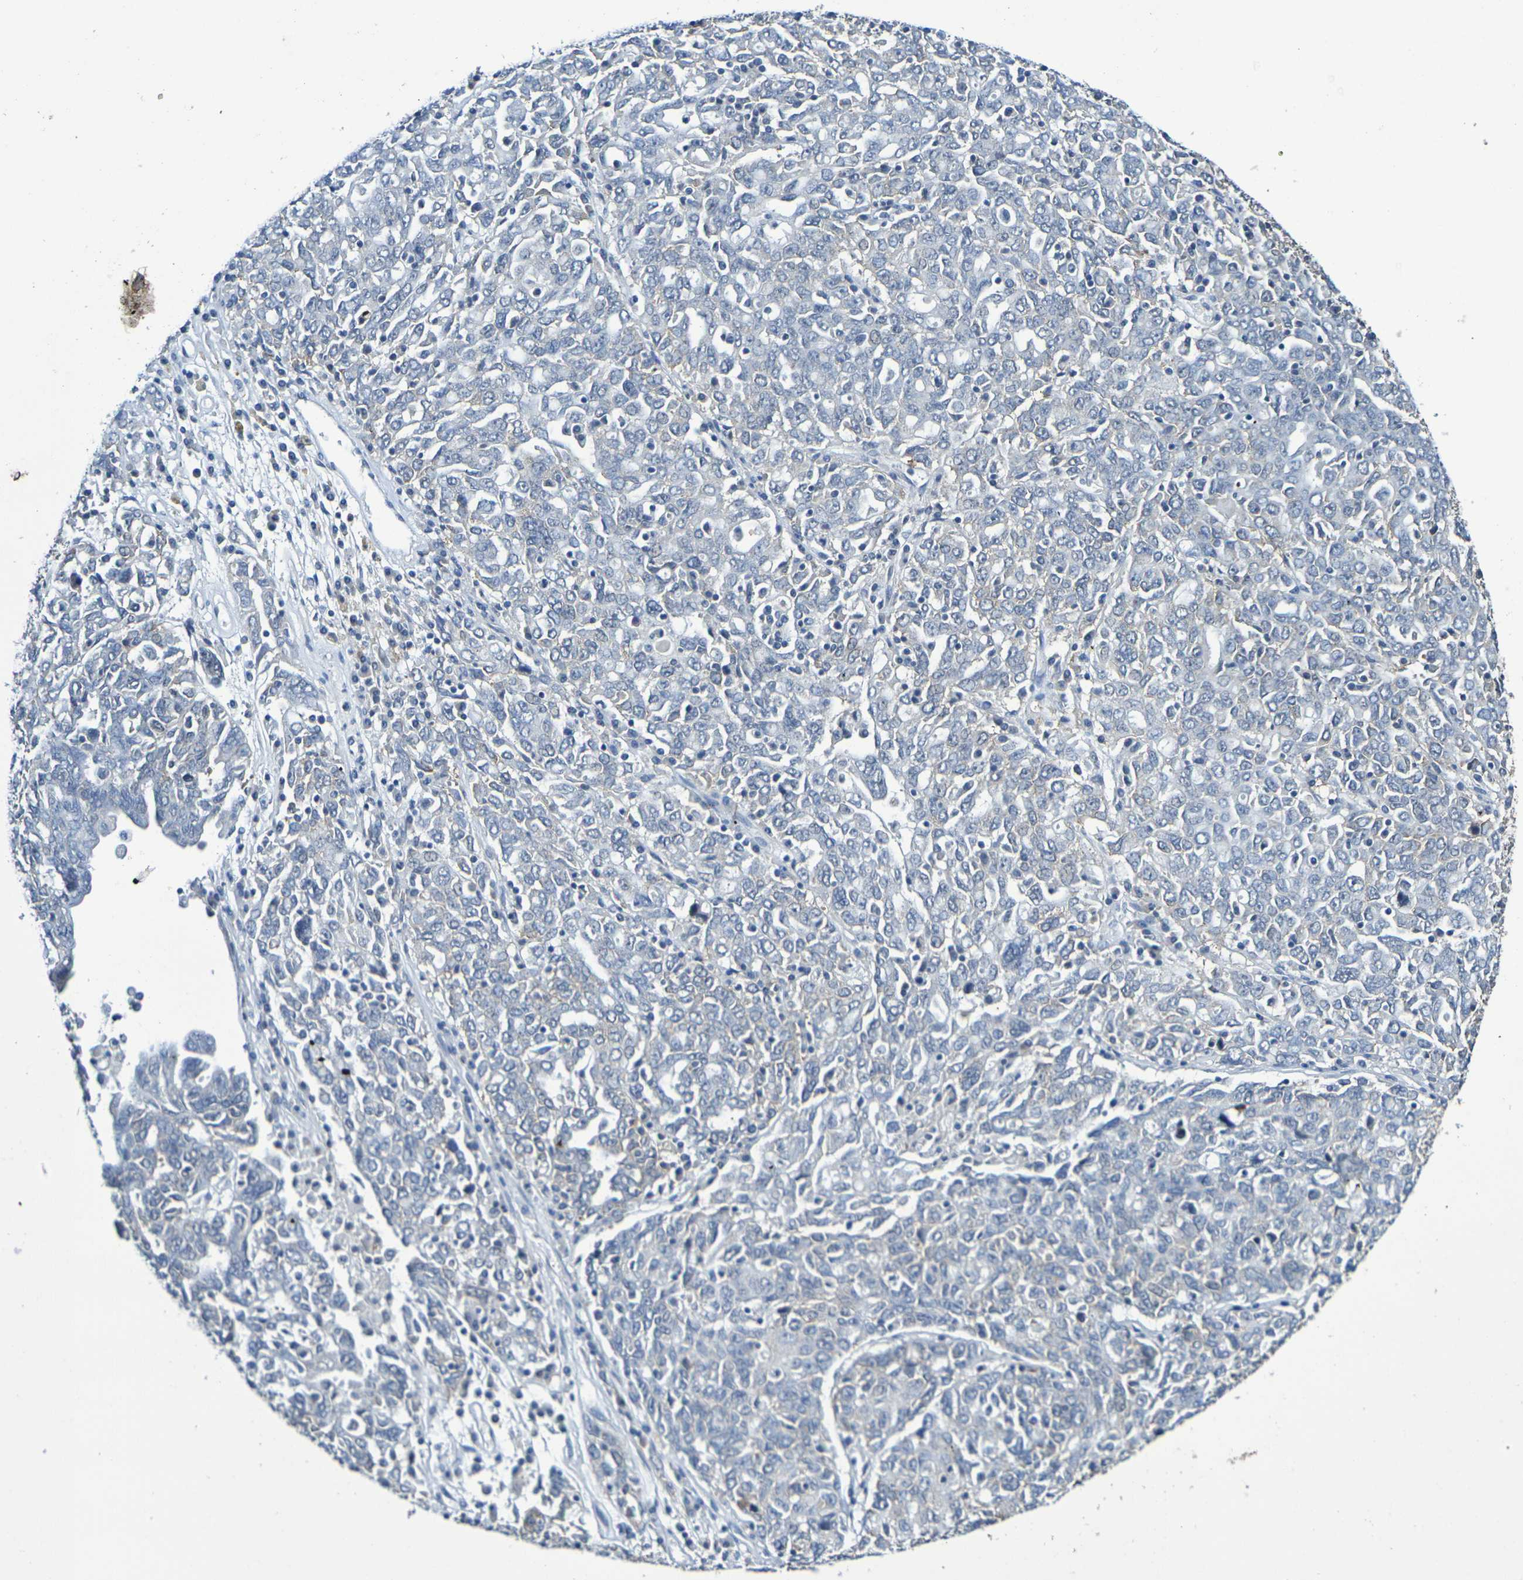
{"staining": {"intensity": "weak", "quantity": "<25%", "location": "cytoplasmic/membranous"}, "tissue": "ovarian cancer", "cell_type": "Tumor cells", "image_type": "cancer", "snomed": [{"axis": "morphology", "description": "Carcinoma, endometroid"}, {"axis": "topography", "description": "Ovary"}], "caption": "Tumor cells are negative for brown protein staining in endometroid carcinoma (ovarian). The staining is performed using DAB brown chromogen with nuclei counter-stained in using hematoxylin.", "gene": "CHRNB1", "patient": {"sex": "female", "age": 62}}